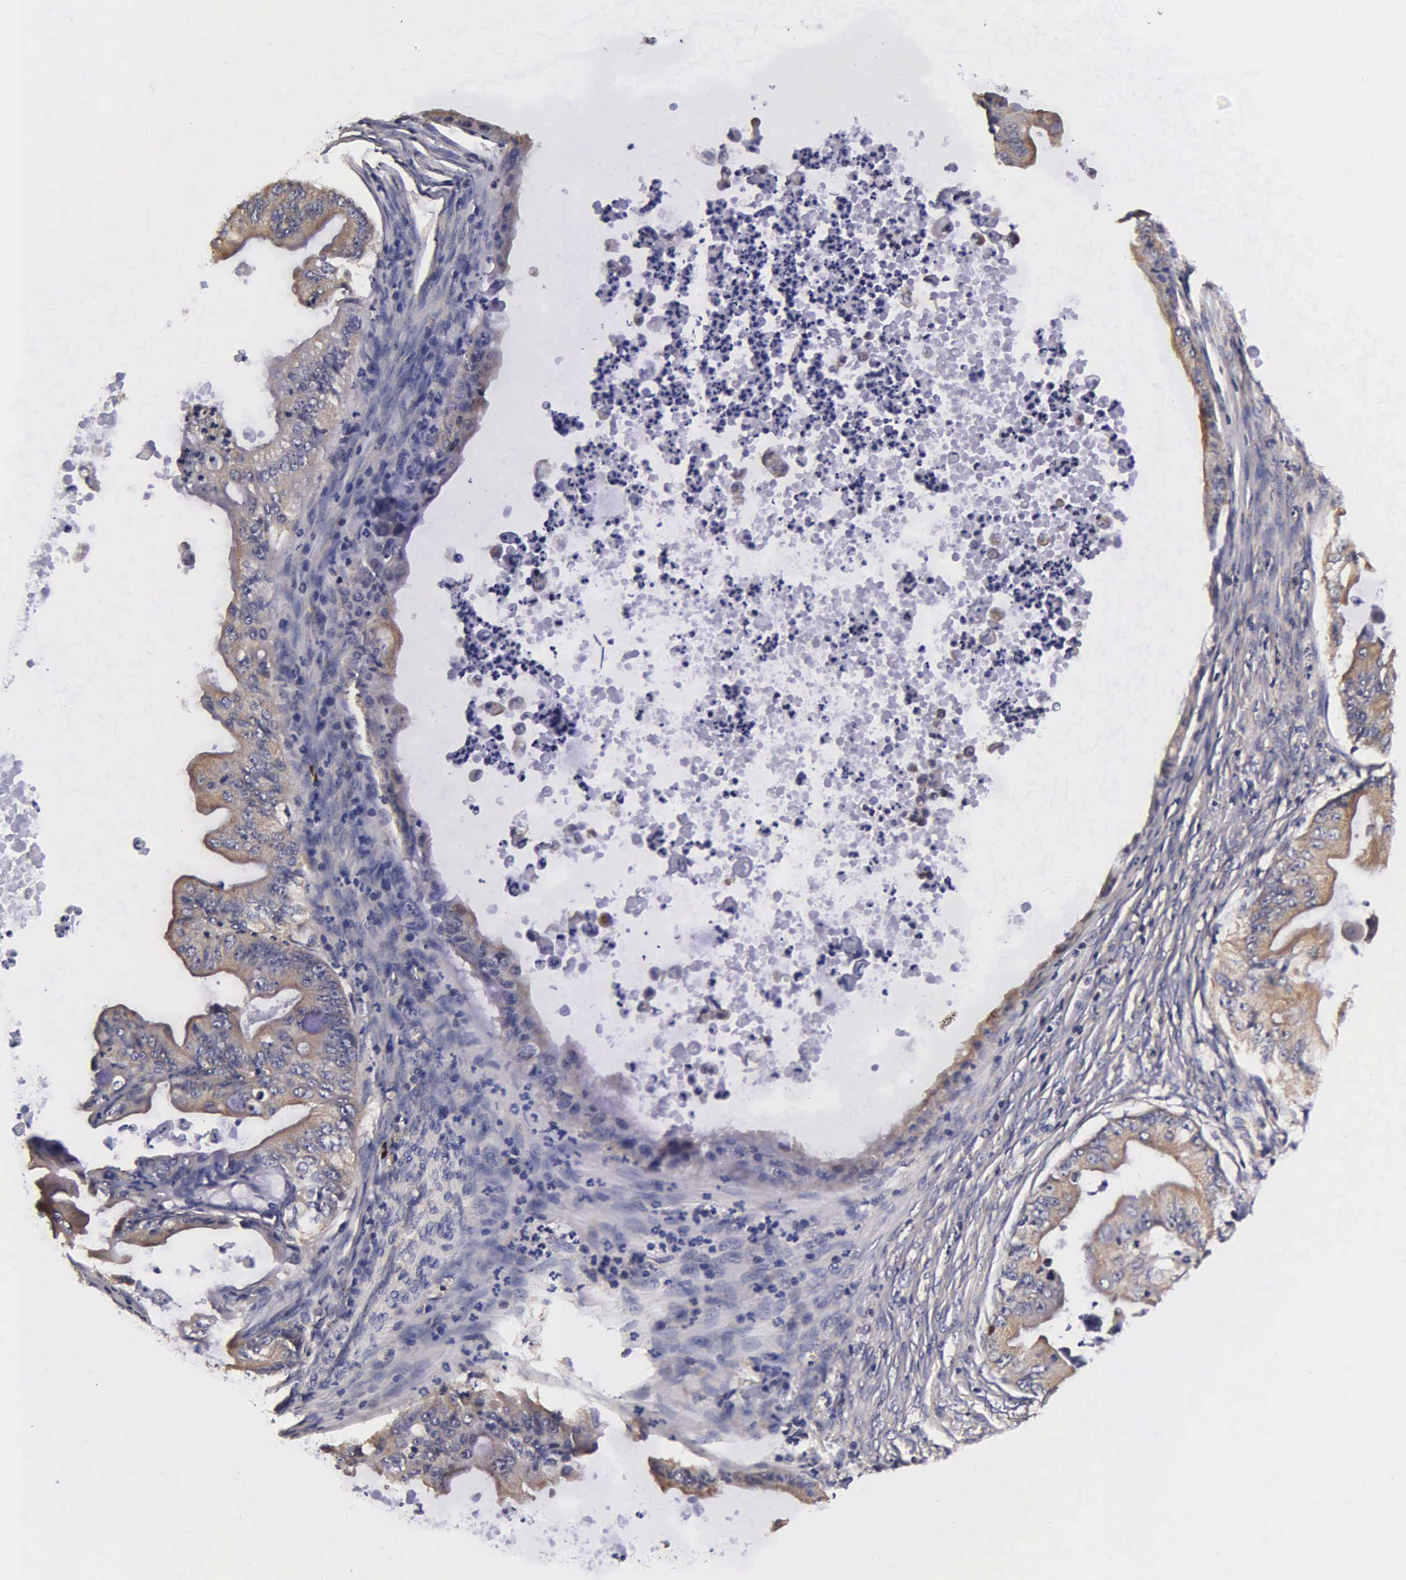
{"staining": {"intensity": "weak", "quantity": ">75%", "location": "cytoplasmic/membranous"}, "tissue": "ovarian cancer", "cell_type": "Tumor cells", "image_type": "cancer", "snomed": [{"axis": "morphology", "description": "Cystadenocarcinoma, mucinous, NOS"}, {"axis": "topography", "description": "Ovary"}], "caption": "Tumor cells display low levels of weak cytoplasmic/membranous staining in approximately >75% of cells in human ovarian mucinous cystadenocarcinoma. (Stains: DAB (3,3'-diaminobenzidine) in brown, nuclei in blue, Microscopy: brightfield microscopy at high magnification).", "gene": "PSMA3", "patient": {"sex": "female", "age": 37}}